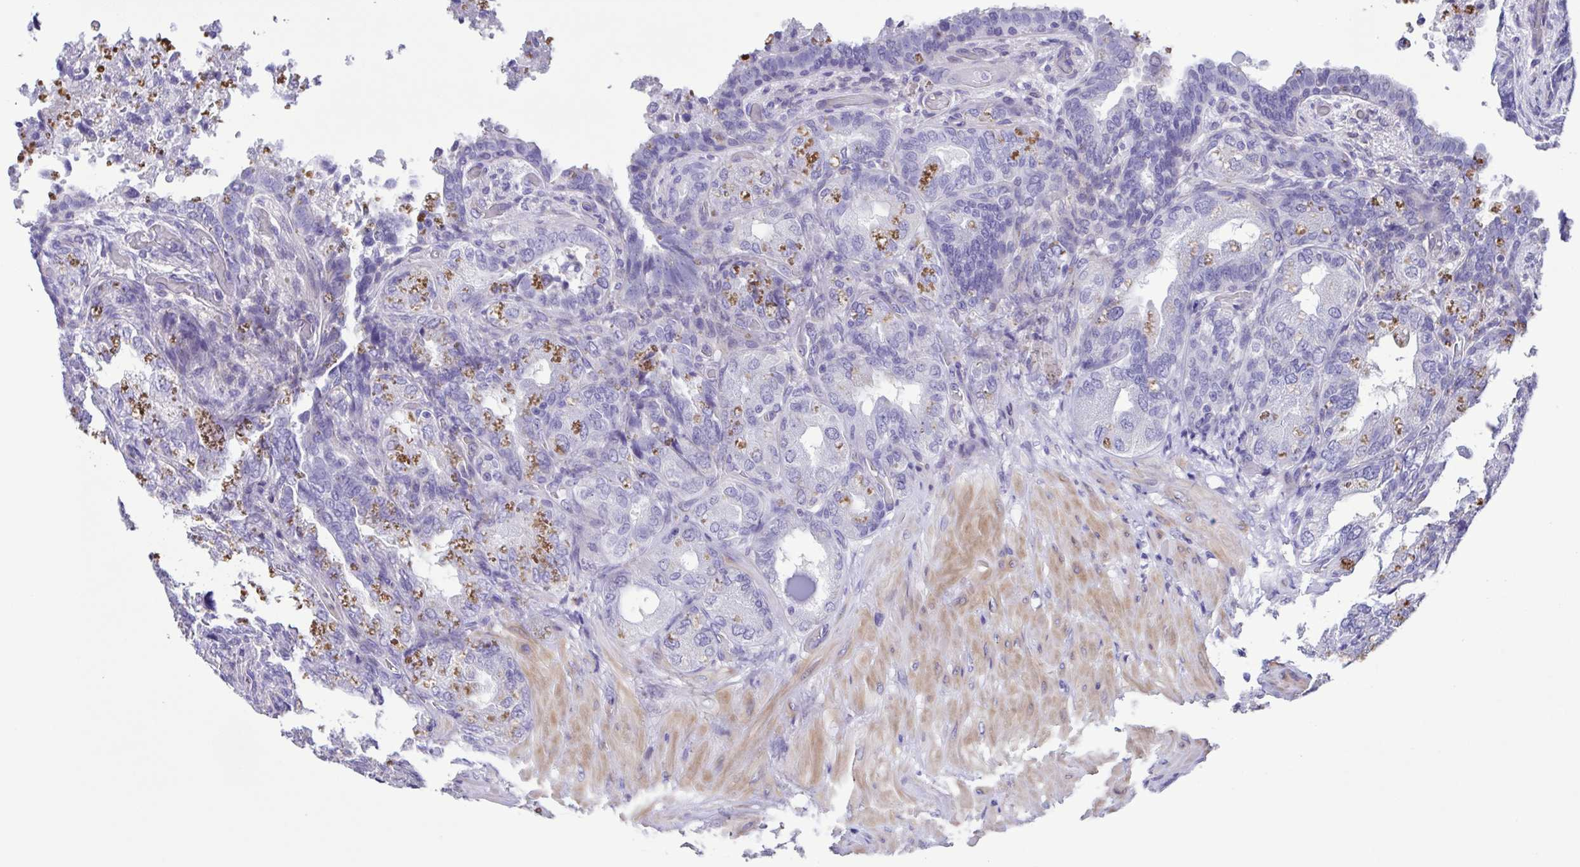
{"staining": {"intensity": "negative", "quantity": "none", "location": "none"}, "tissue": "seminal vesicle", "cell_type": "Glandular cells", "image_type": "normal", "snomed": [{"axis": "morphology", "description": "Normal tissue, NOS"}, {"axis": "topography", "description": "Seminal veicle"}], "caption": "This micrograph is of unremarkable seminal vesicle stained with immunohistochemistry to label a protein in brown with the nuclei are counter-stained blue. There is no positivity in glandular cells.", "gene": "ISM2", "patient": {"sex": "male", "age": 57}}